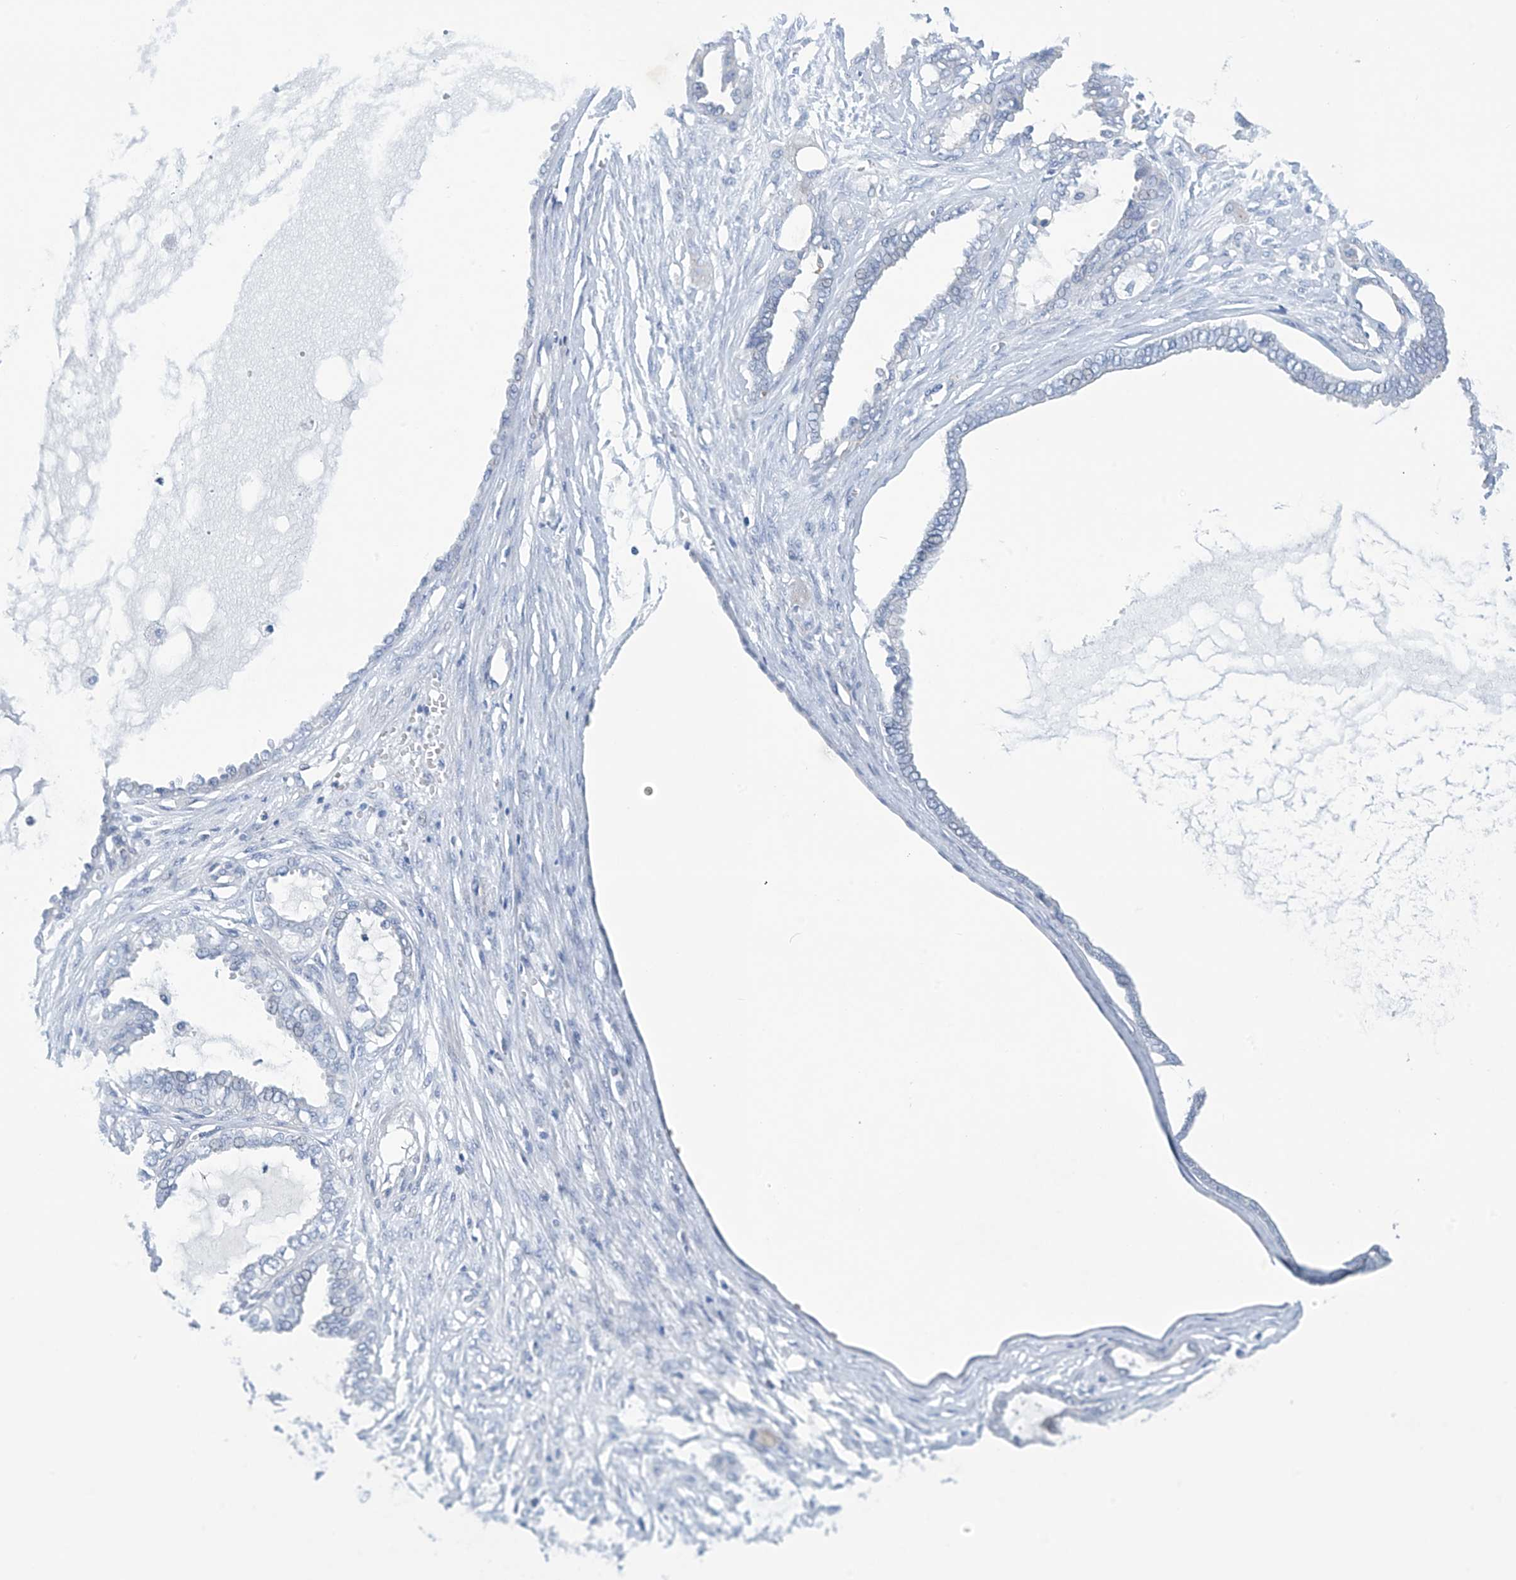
{"staining": {"intensity": "negative", "quantity": "none", "location": "none"}, "tissue": "ovarian cancer", "cell_type": "Tumor cells", "image_type": "cancer", "snomed": [{"axis": "morphology", "description": "Carcinoma, NOS"}, {"axis": "morphology", "description": "Carcinoma, endometroid"}, {"axis": "topography", "description": "Ovary"}], "caption": "High magnification brightfield microscopy of carcinoma (ovarian) stained with DAB (brown) and counterstained with hematoxylin (blue): tumor cells show no significant staining. (DAB IHC, high magnification).", "gene": "DSP", "patient": {"sex": "female", "age": 50}}